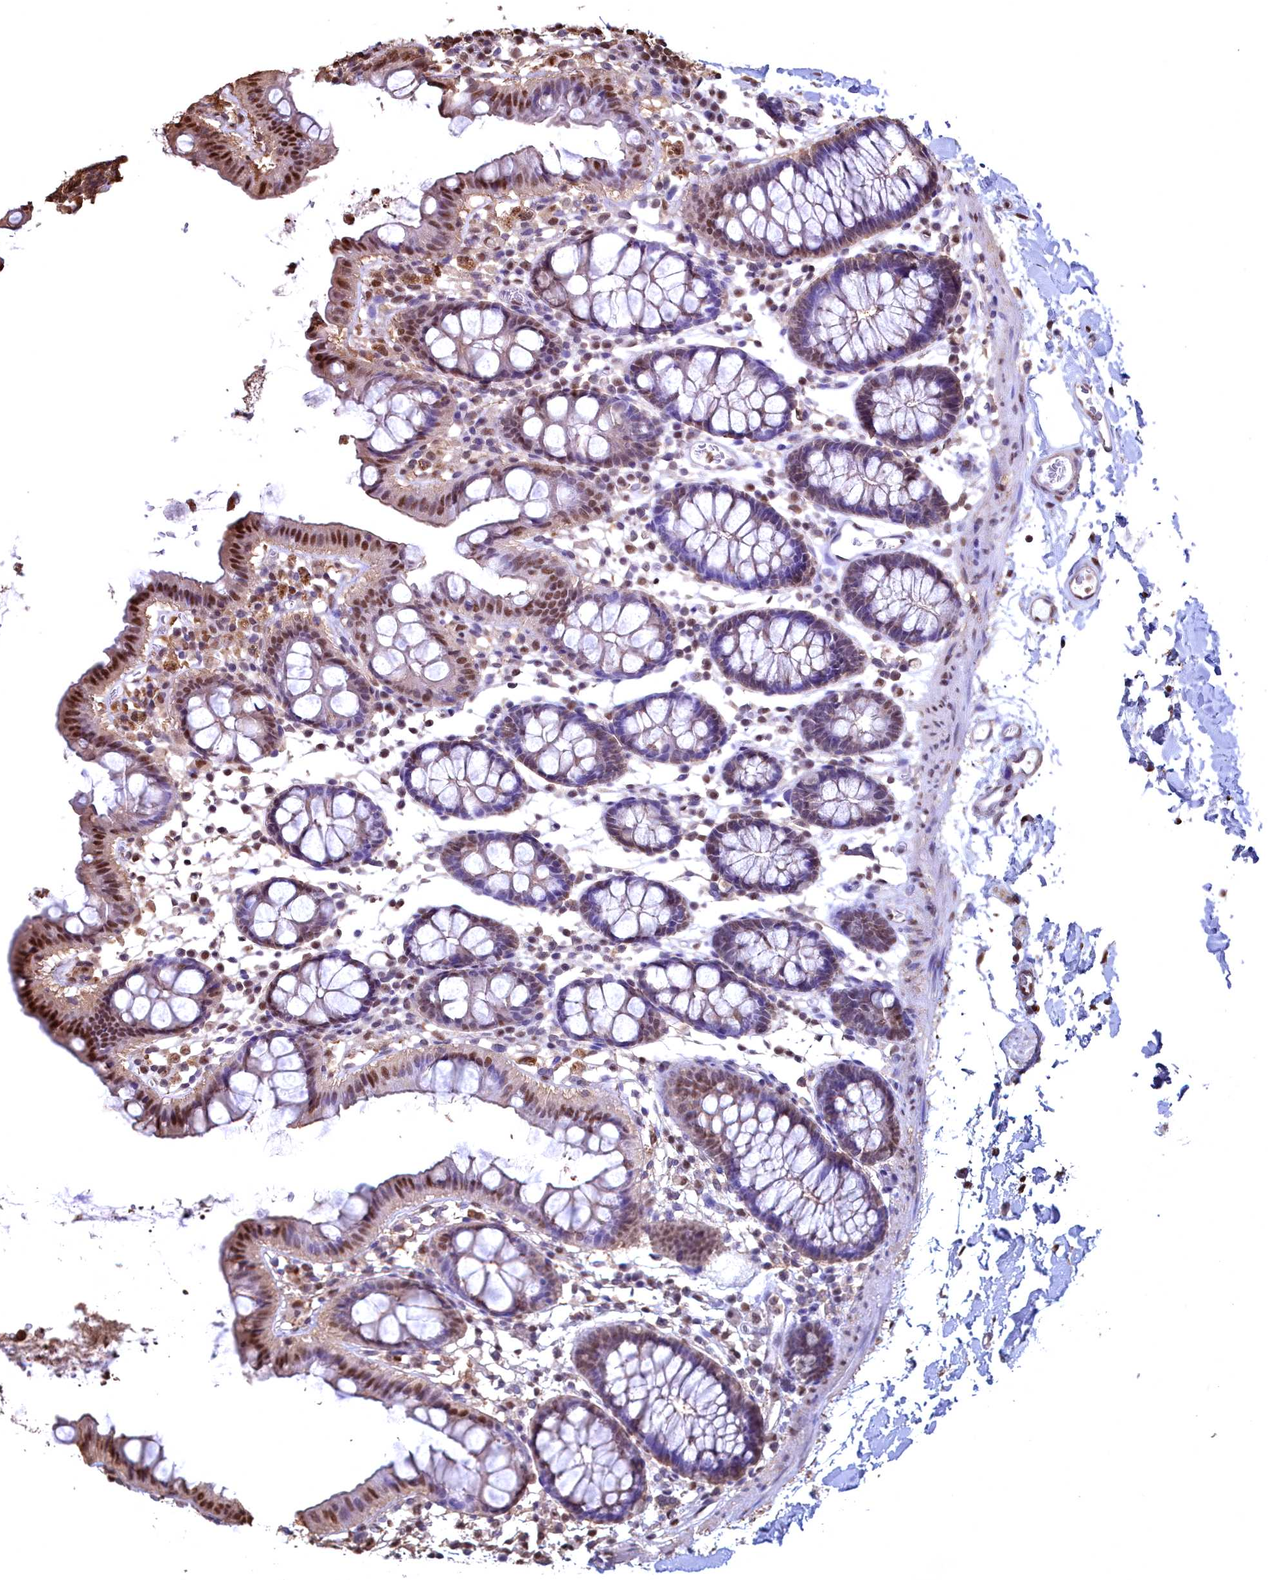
{"staining": {"intensity": "moderate", "quantity": ">75%", "location": "cytoplasmic/membranous,nuclear"}, "tissue": "colon", "cell_type": "Endothelial cells", "image_type": "normal", "snomed": [{"axis": "morphology", "description": "Normal tissue, NOS"}, {"axis": "topography", "description": "Colon"}], "caption": "IHC staining of unremarkable colon, which exhibits medium levels of moderate cytoplasmic/membranous,nuclear expression in approximately >75% of endothelial cells indicating moderate cytoplasmic/membranous,nuclear protein staining. The staining was performed using DAB (brown) for protein detection and nuclei were counterstained in hematoxylin (blue).", "gene": "GAPDH", "patient": {"sex": "male", "age": 75}}